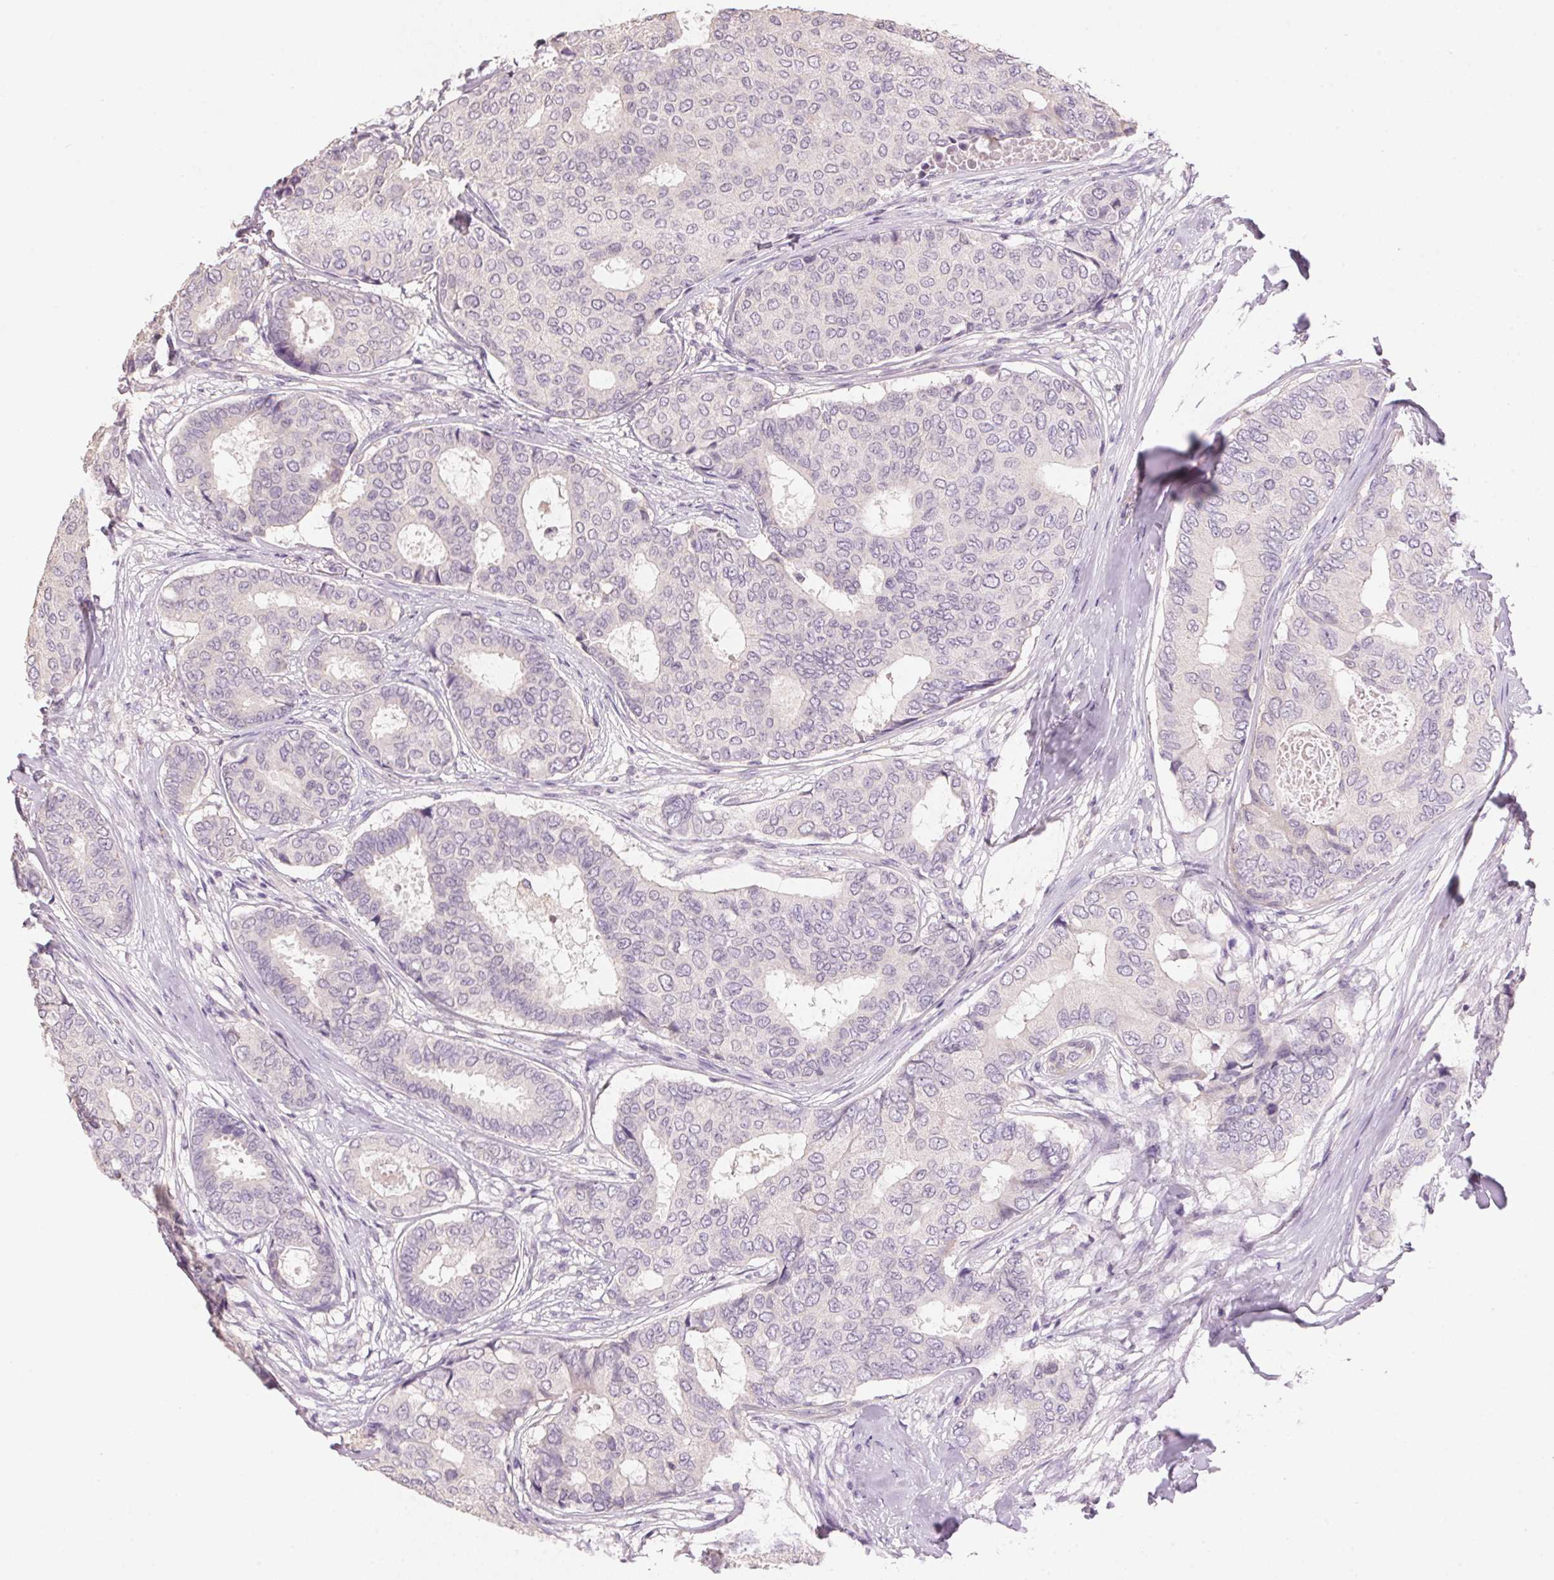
{"staining": {"intensity": "negative", "quantity": "none", "location": "none"}, "tissue": "breast cancer", "cell_type": "Tumor cells", "image_type": "cancer", "snomed": [{"axis": "morphology", "description": "Duct carcinoma"}, {"axis": "topography", "description": "Breast"}], "caption": "There is no significant positivity in tumor cells of breast invasive ductal carcinoma.", "gene": "LYZL6", "patient": {"sex": "female", "age": 75}}